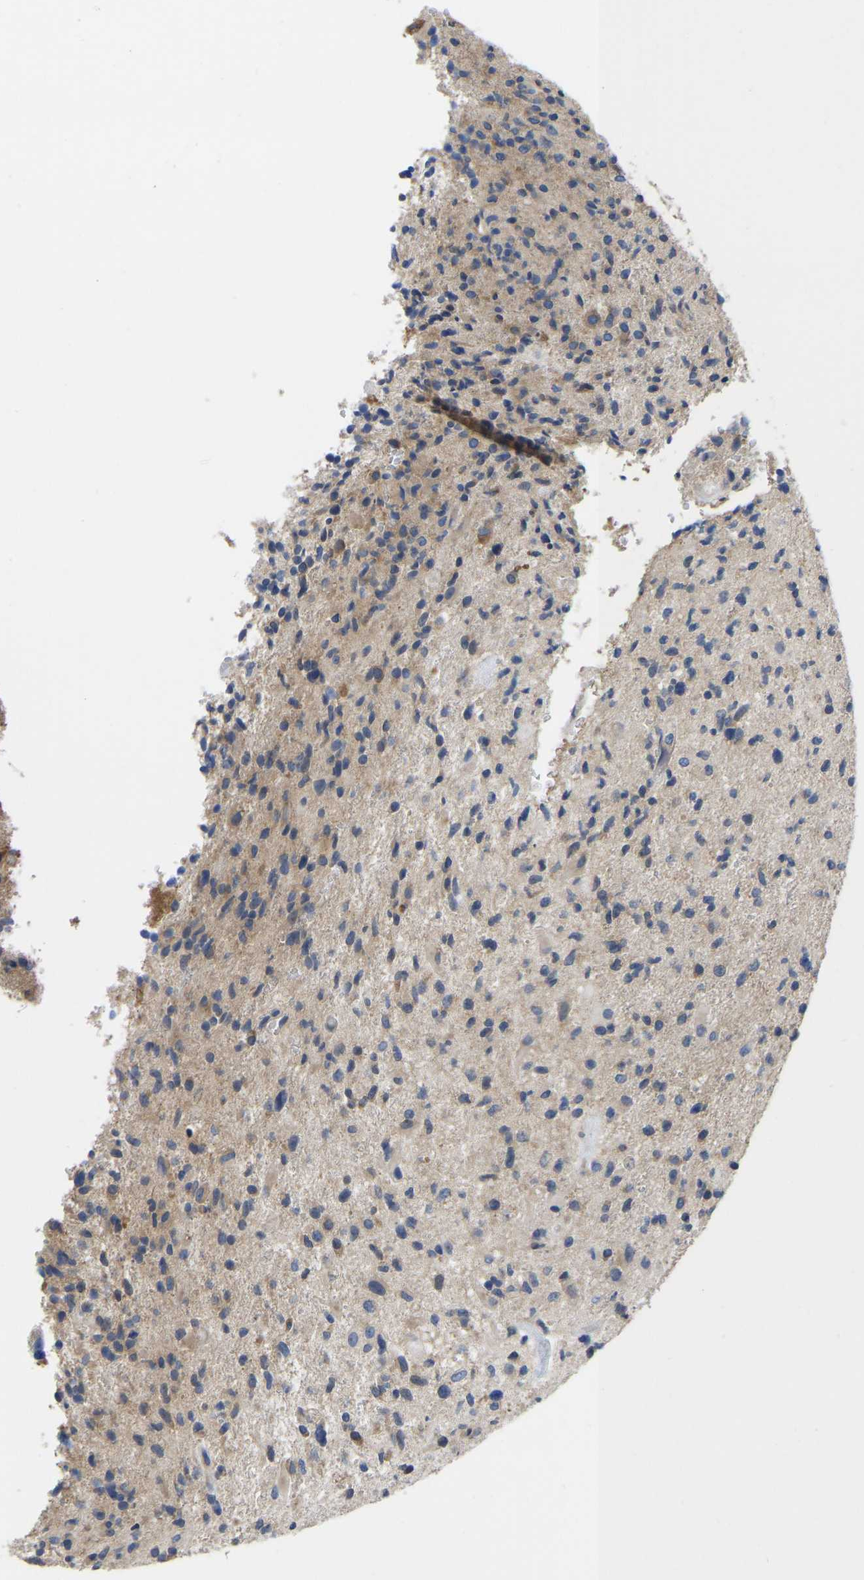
{"staining": {"intensity": "weak", "quantity": "<25%", "location": "cytoplasmic/membranous"}, "tissue": "glioma", "cell_type": "Tumor cells", "image_type": "cancer", "snomed": [{"axis": "morphology", "description": "Glioma, malignant, High grade"}, {"axis": "topography", "description": "Brain"}], "caption": "The IHC micrograph has no significant expression in tumor cells of glioma tissue.", "gene": "ABCA10", "patient": {"sex": "male", "age": 72}}